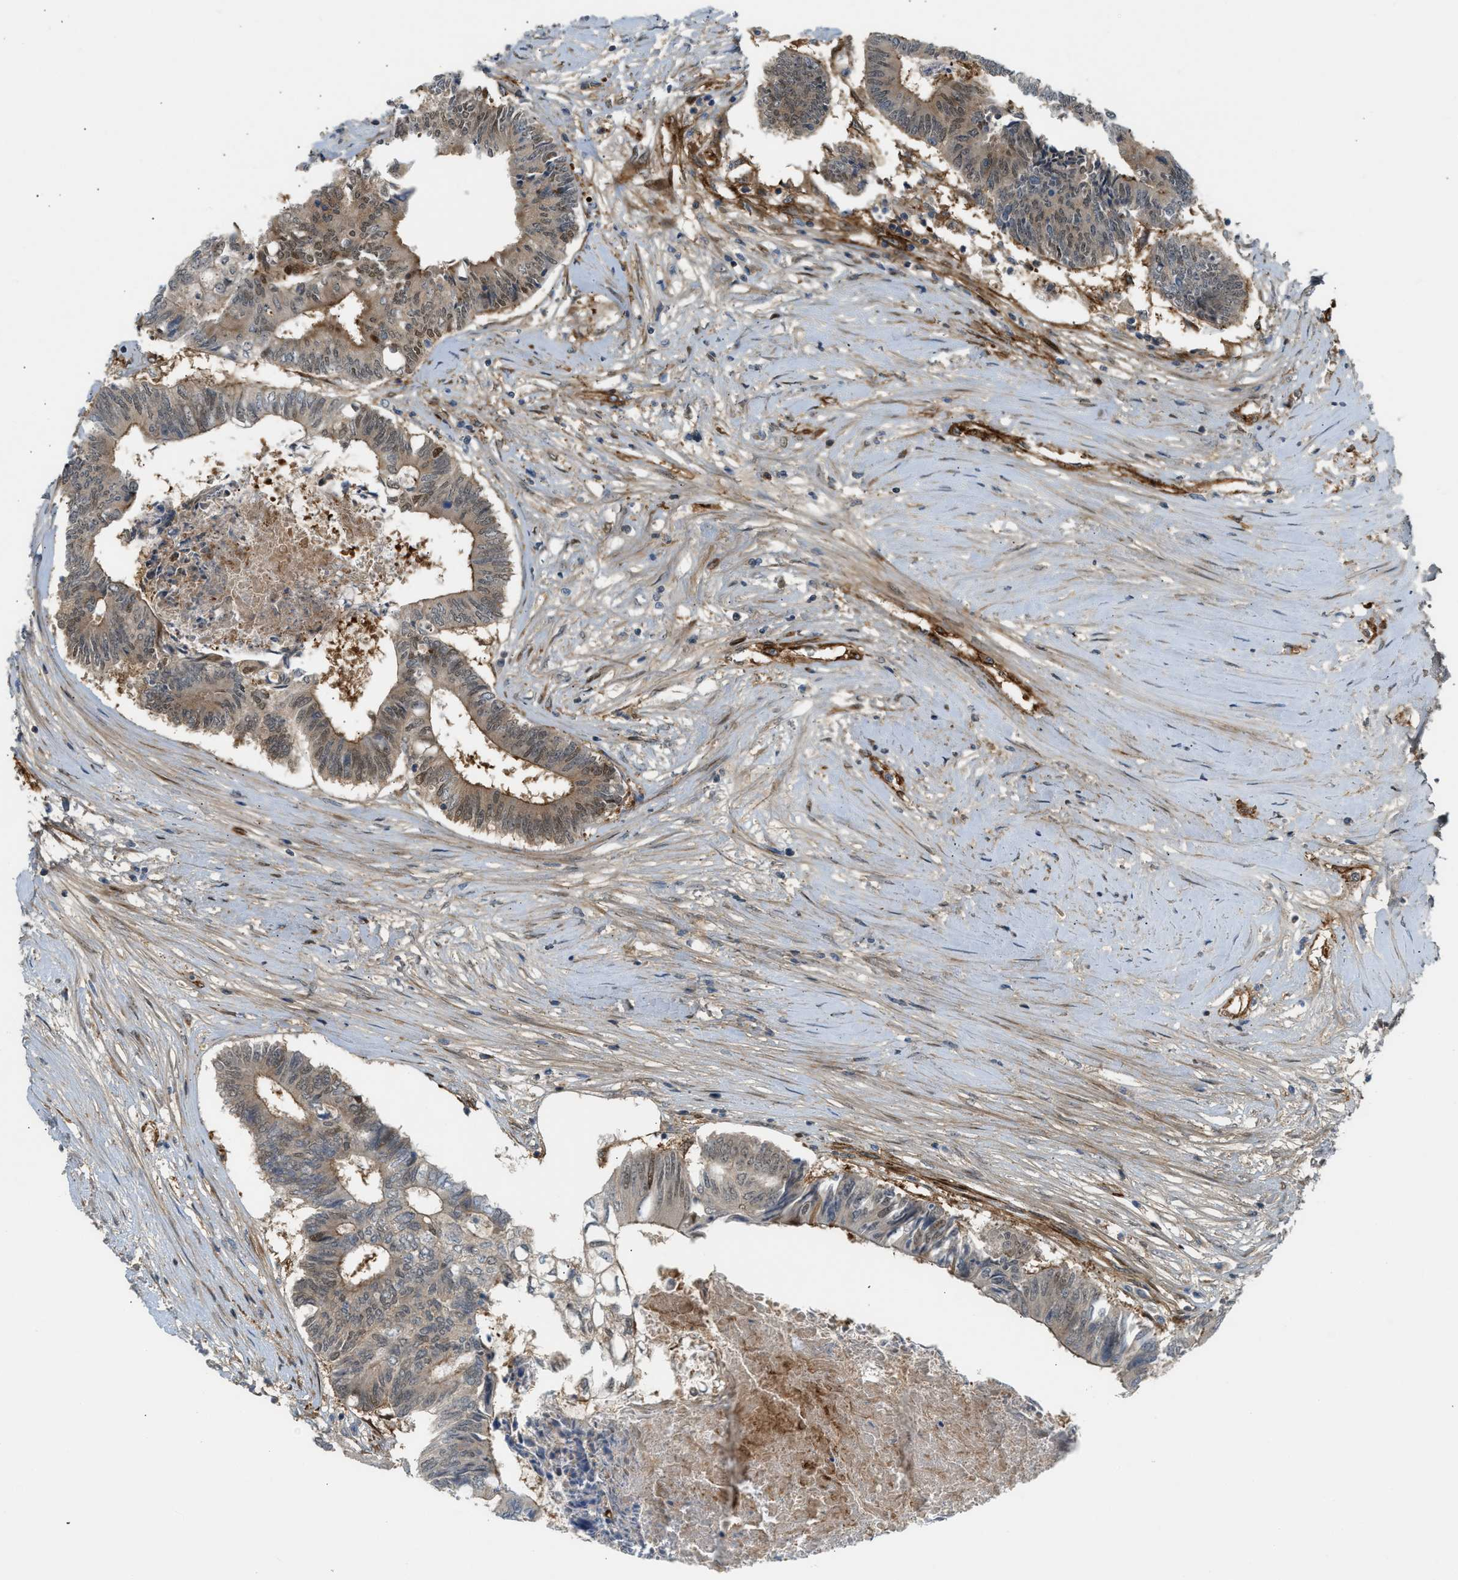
{"staining": {"intensity": "moderate", "quantity": ">75%", "location": "cytoplasmic/membranous,nuclear"}, "tissue": "colorectal cancer", "cell_type": "Tumor cells", "image_type": "cancer", "snomed": [{"axis": "morphology", "description": "Adenocarcinoma, NOS"}, {"axis": "topography", "description": "Rectum"}], "caption": "Brown immunohistochemical staining in colorectal cancer reveals moderate cytoplasmic/membranous and nuclear staining in approximately >75% of tumor cells.", "gene": "EDNRA", "patient": {"sex": "male", "age": 63}}